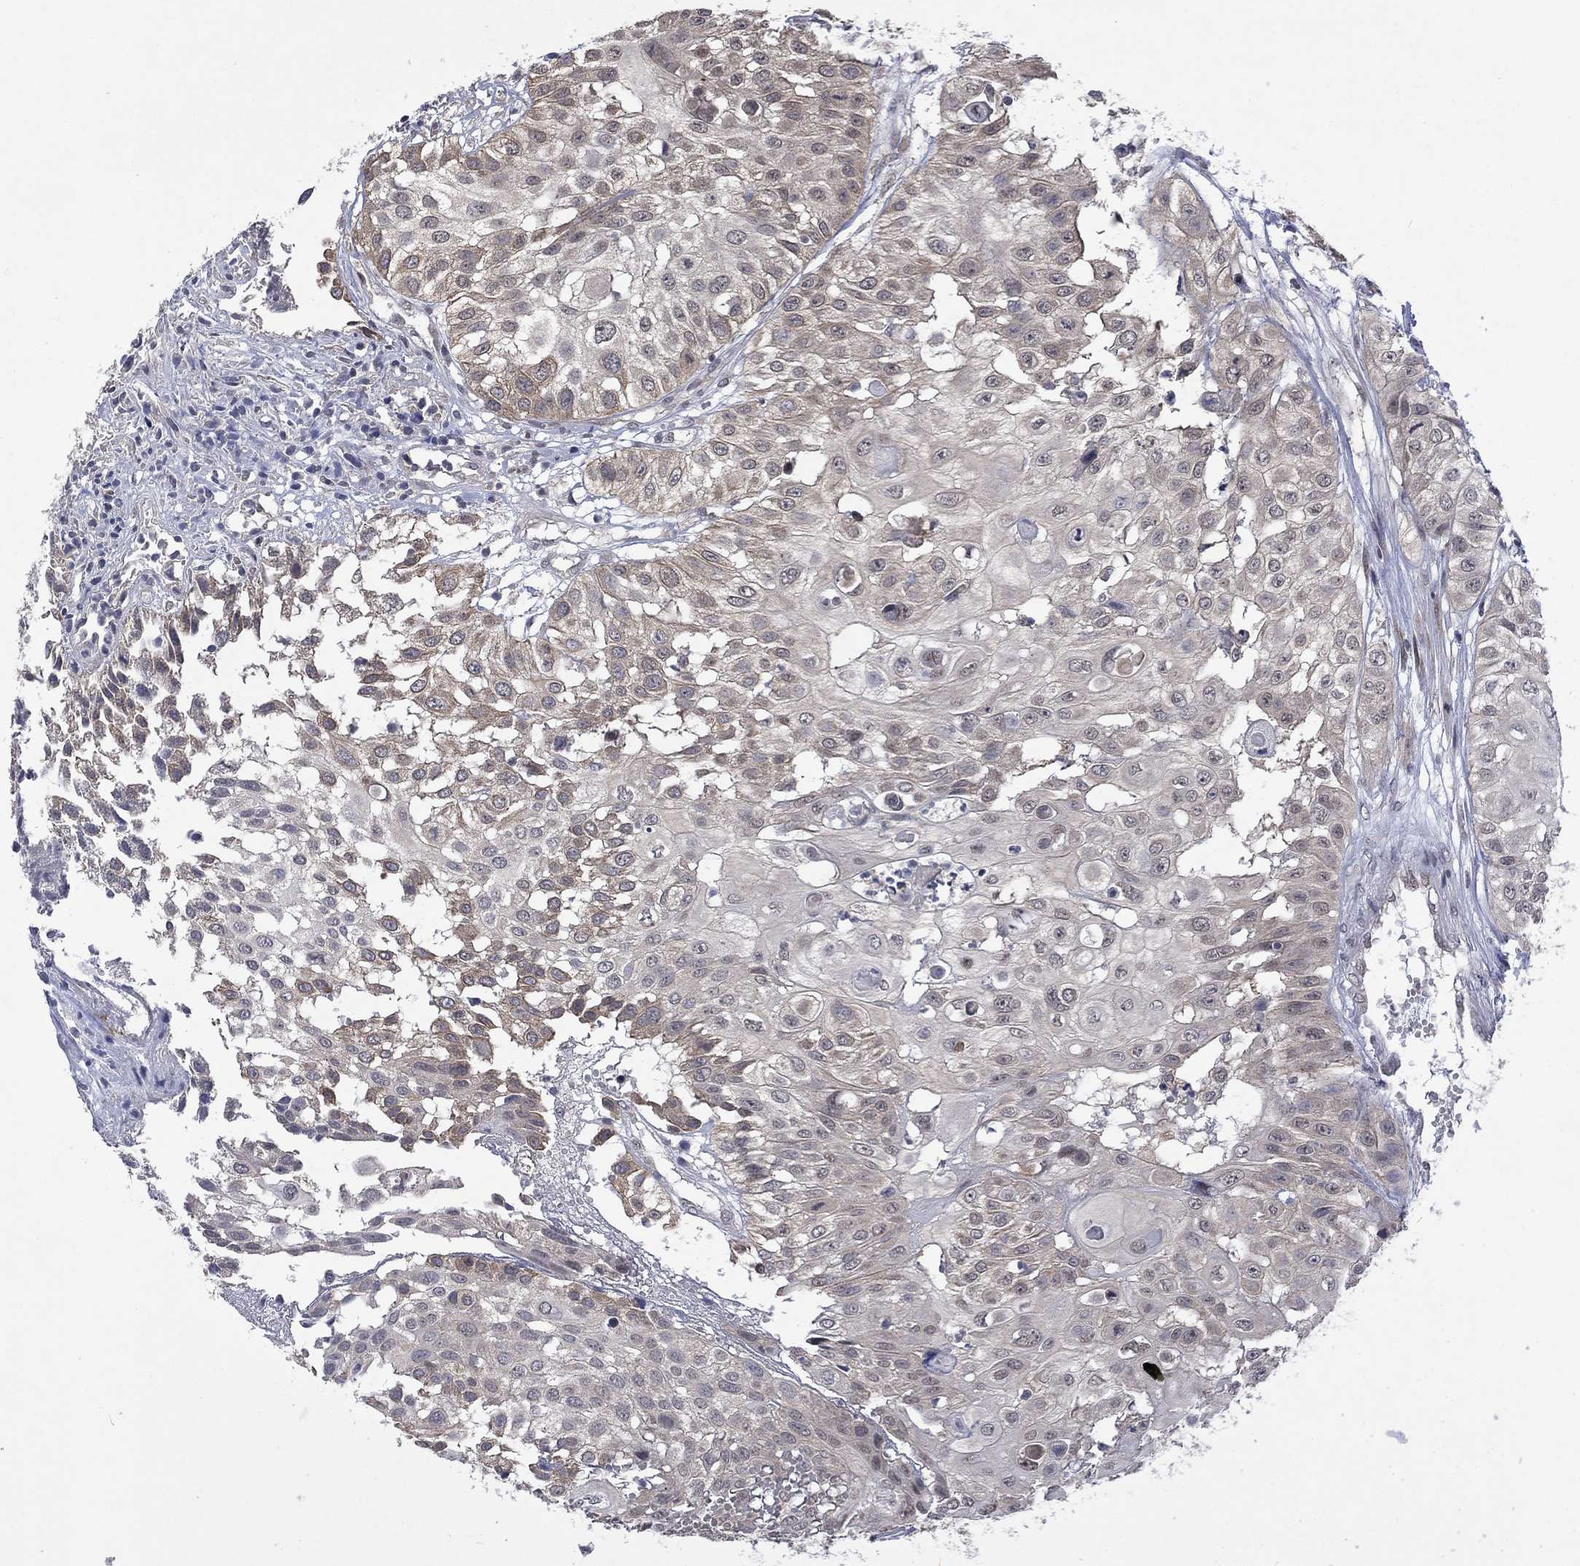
{"staining": {"intensity": "negative", "quantity": "none", "location": "none"}, "tissue": "urothelial cancer", "cell_type": "Tumor cells", "image_type": "cancer", "snomed": [{"axis": "morphology", "description": "Urothelial carcinoma, High grade"}, {"axis": "topography", "description": "Urinary bladder"}], "caption": "Immunohistochemical staining of human urothelial carcinoma (high-grade) demonstrates no significant staining in tumor cells.", "gene": "PPP1R9A", "patient": {"sex": "female", "age": 79}}